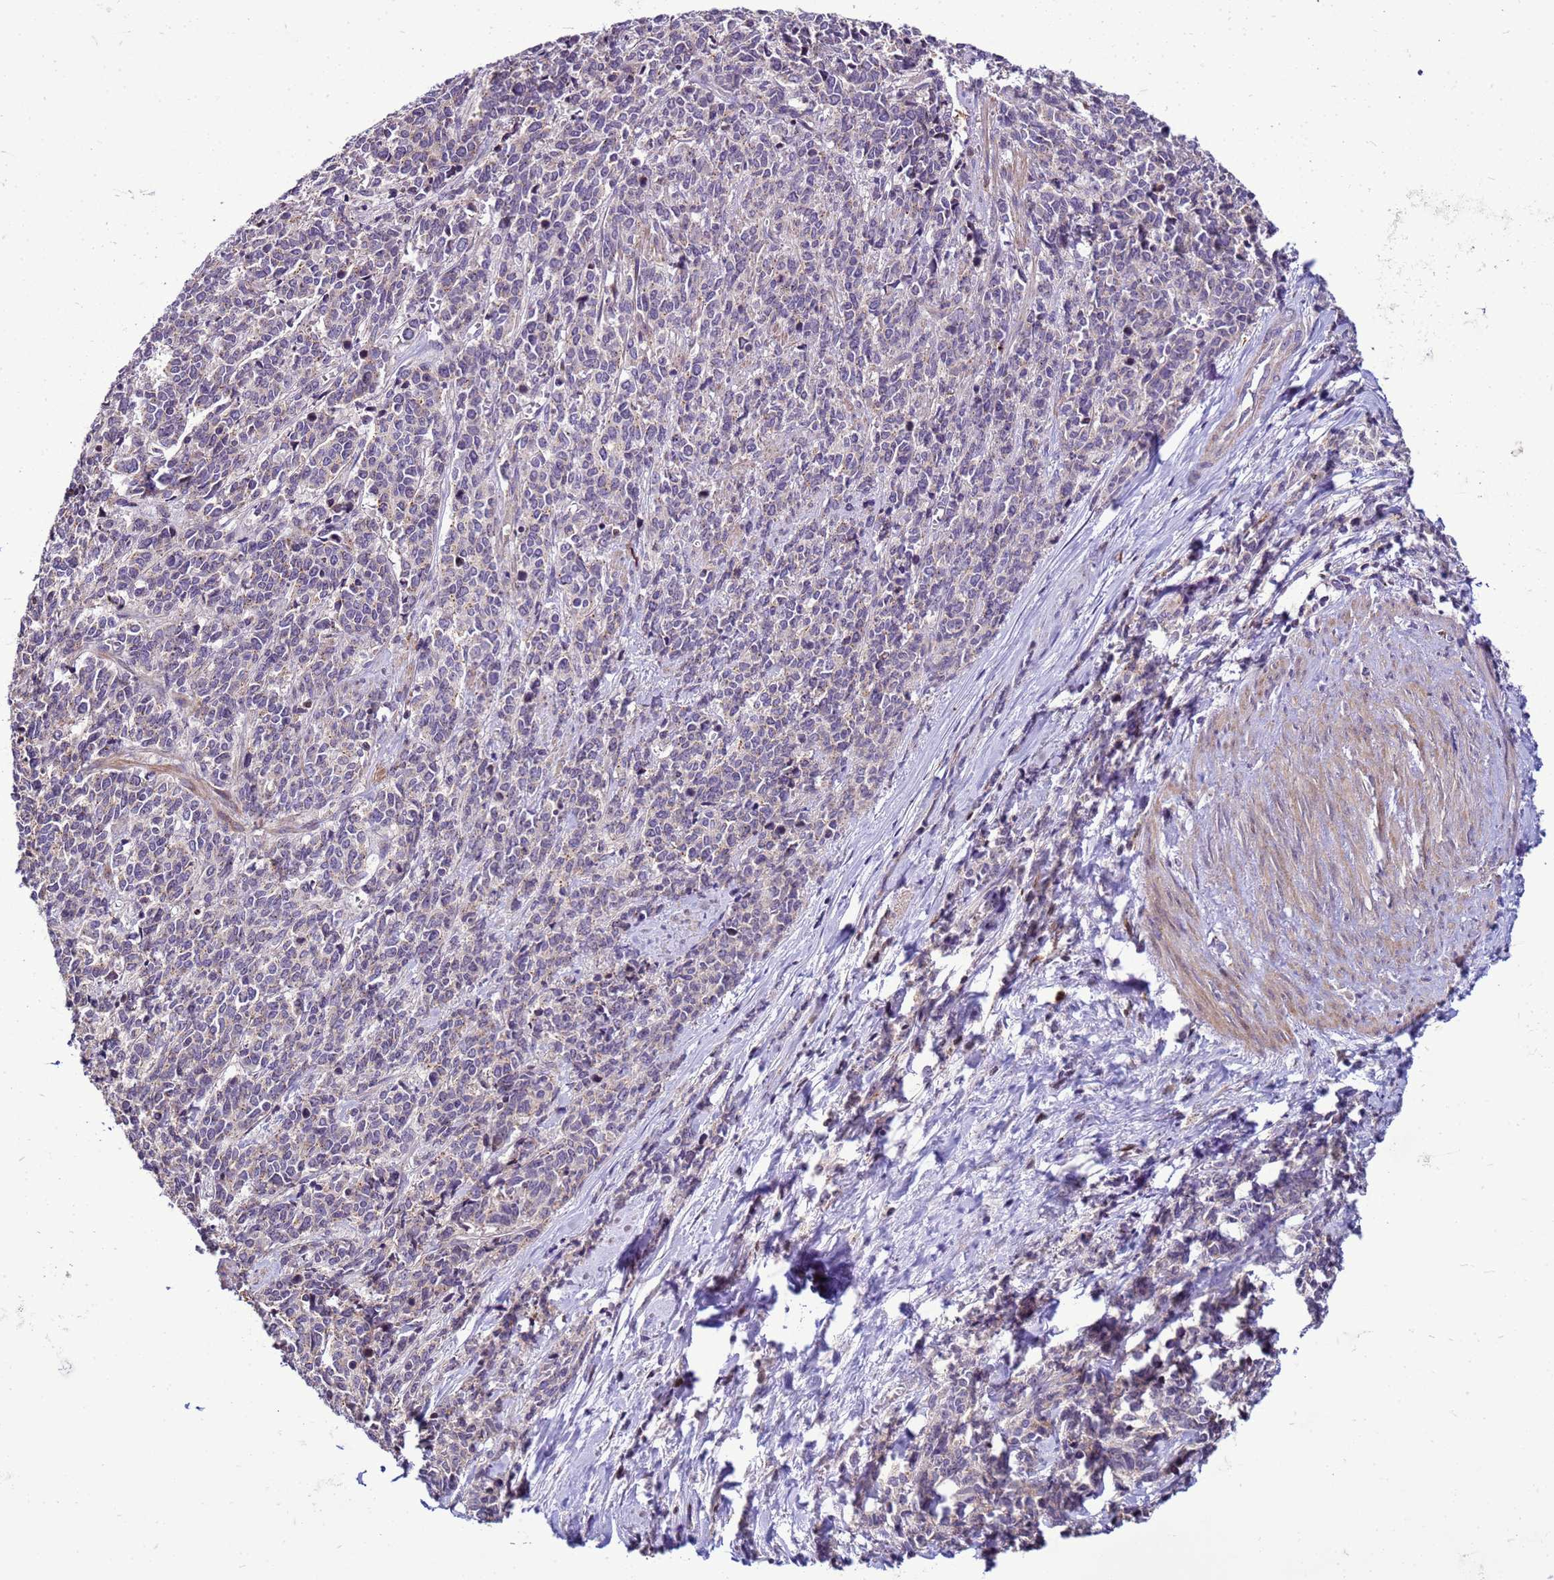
{"staining": {"intensity": "negative", "quantity": "none", "location": "none"}, "tissue": "cervical cancer", "cell_type": "Tumor cells", "image_type": "cancer", "snomed": [{"axis": "morphology", "description": "Squamous cell carcinoma, NOS"}, {"axis": "topography", "description": "Cervix"}], "caption": "Immunohistochemistry of human squamous cell carcinoma (cervical) exhibits no expression in tumor cells.", "gene": "VPS4B", "patient": {"sex": "female", "age": 60}}